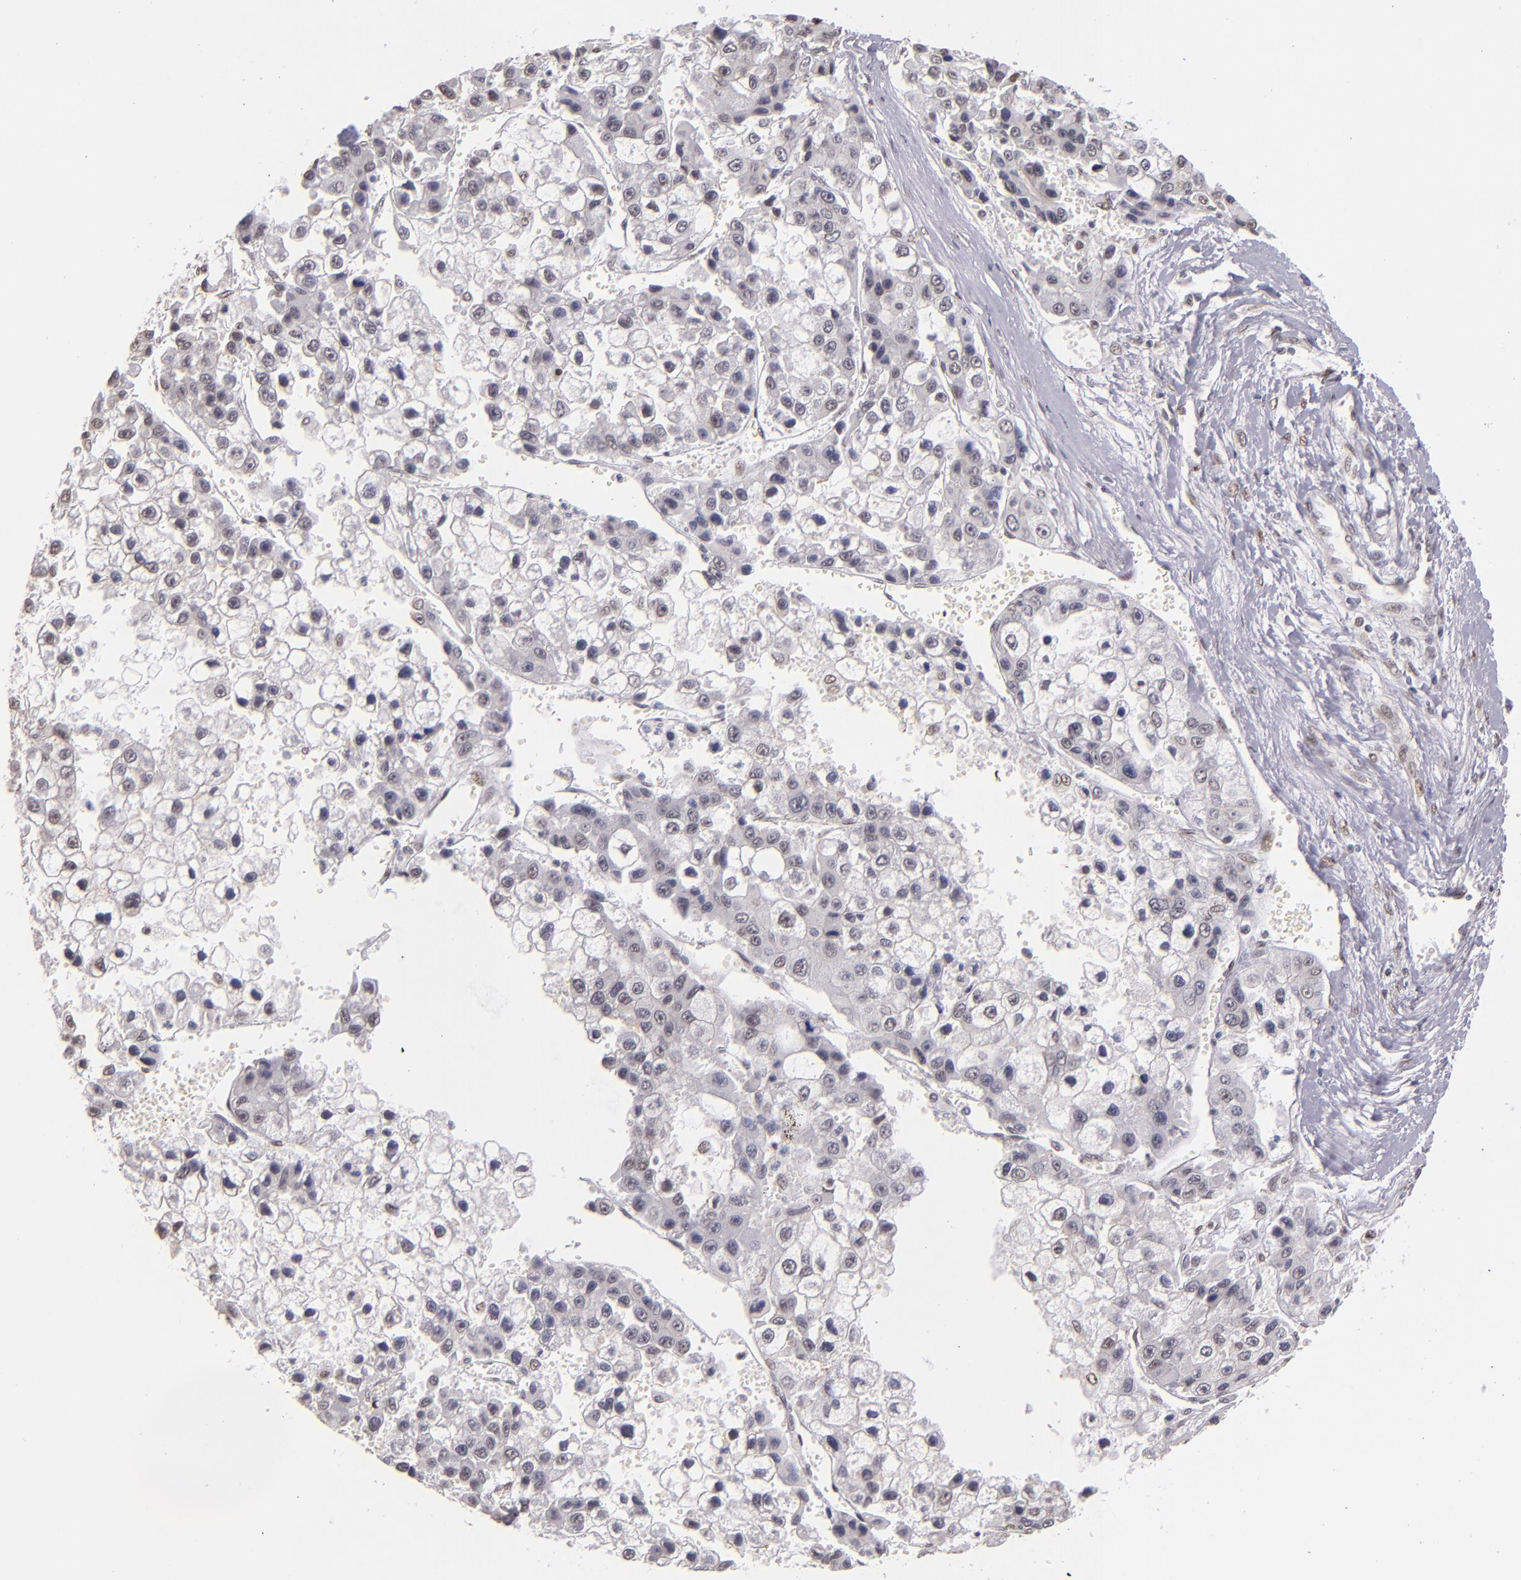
{"staining": {"intensity": "weak", "quantity": "<25%", "location": "nuclear"}, "tissue": "liver cancer", "cell_type": "Tumor cells", "image_type": "cancer", "snomed": [{"axis": "morphology", "description": "Carcinoma, Hepatocellular, NOS"}, {"axis": "topography", "description": "Liver"}], "caption": "Tumor cells are negative for brown protein staining in hepatocellular carcinoma (liver).", "gene": "NCOR2", "patient": {"sex": "female", "age": 66}}